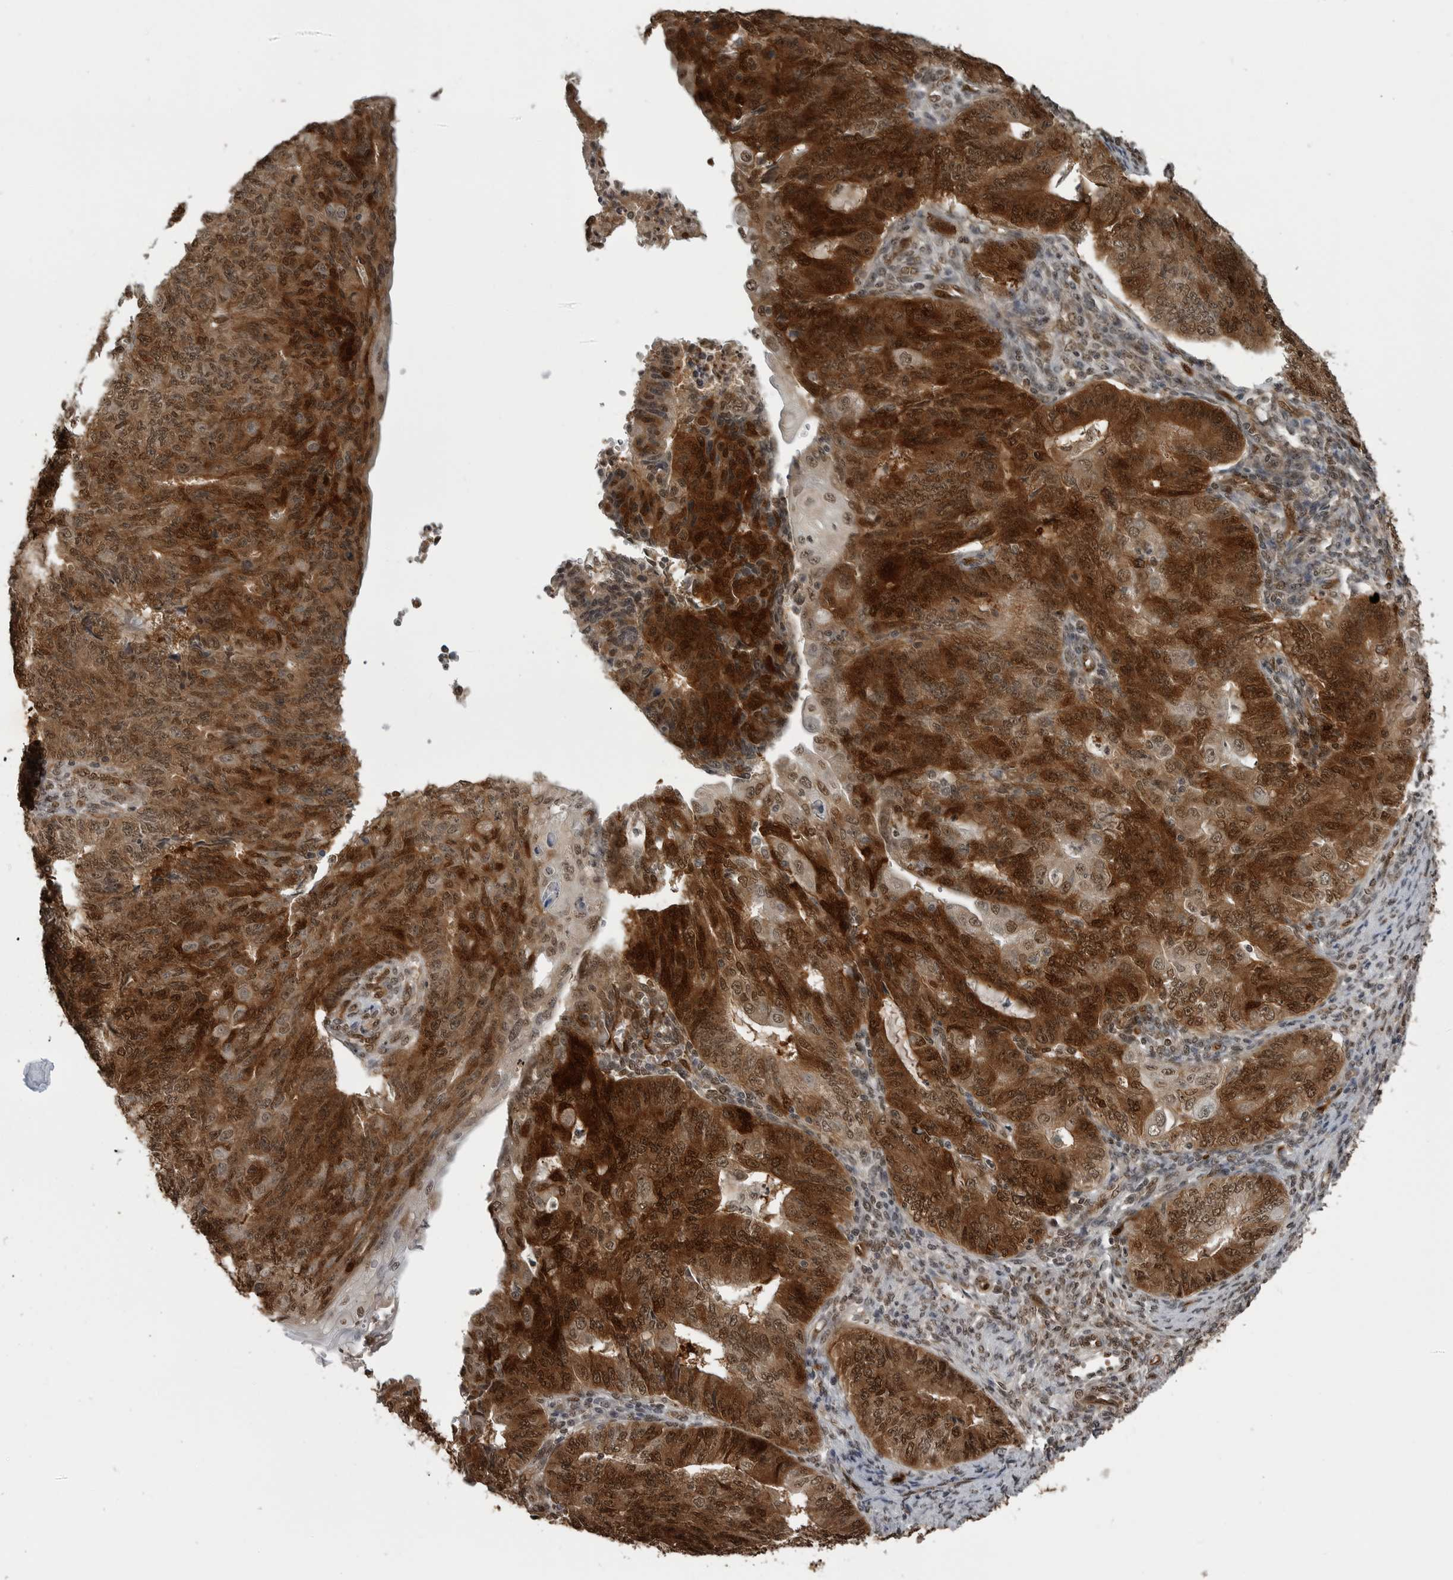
{"staining": {"intensity": "strong", "quantity": ">75%", "location": "cytoplasmic/membranous,nuclear"}, "tissue": "endometrial cancer", "cell_type": "Tumor cells", "image_type": "cancer", "snomed": [{"axis": "morphology", "description": "Adenocarcinoma, NOS"}, {"axis": "topography", "description": "Endometrium"}], "caption": "Immunohistochemistry (IHC) photomicrograph of endometrial adenocarcinoma stained for a protein (brown), which reveals high levels of strong cytoplasmic/membranous and nuclear expression in approximately >75% of tumor cells.", "gene": "SMAD2", "patient": {"sex": "female", "age": 32}}